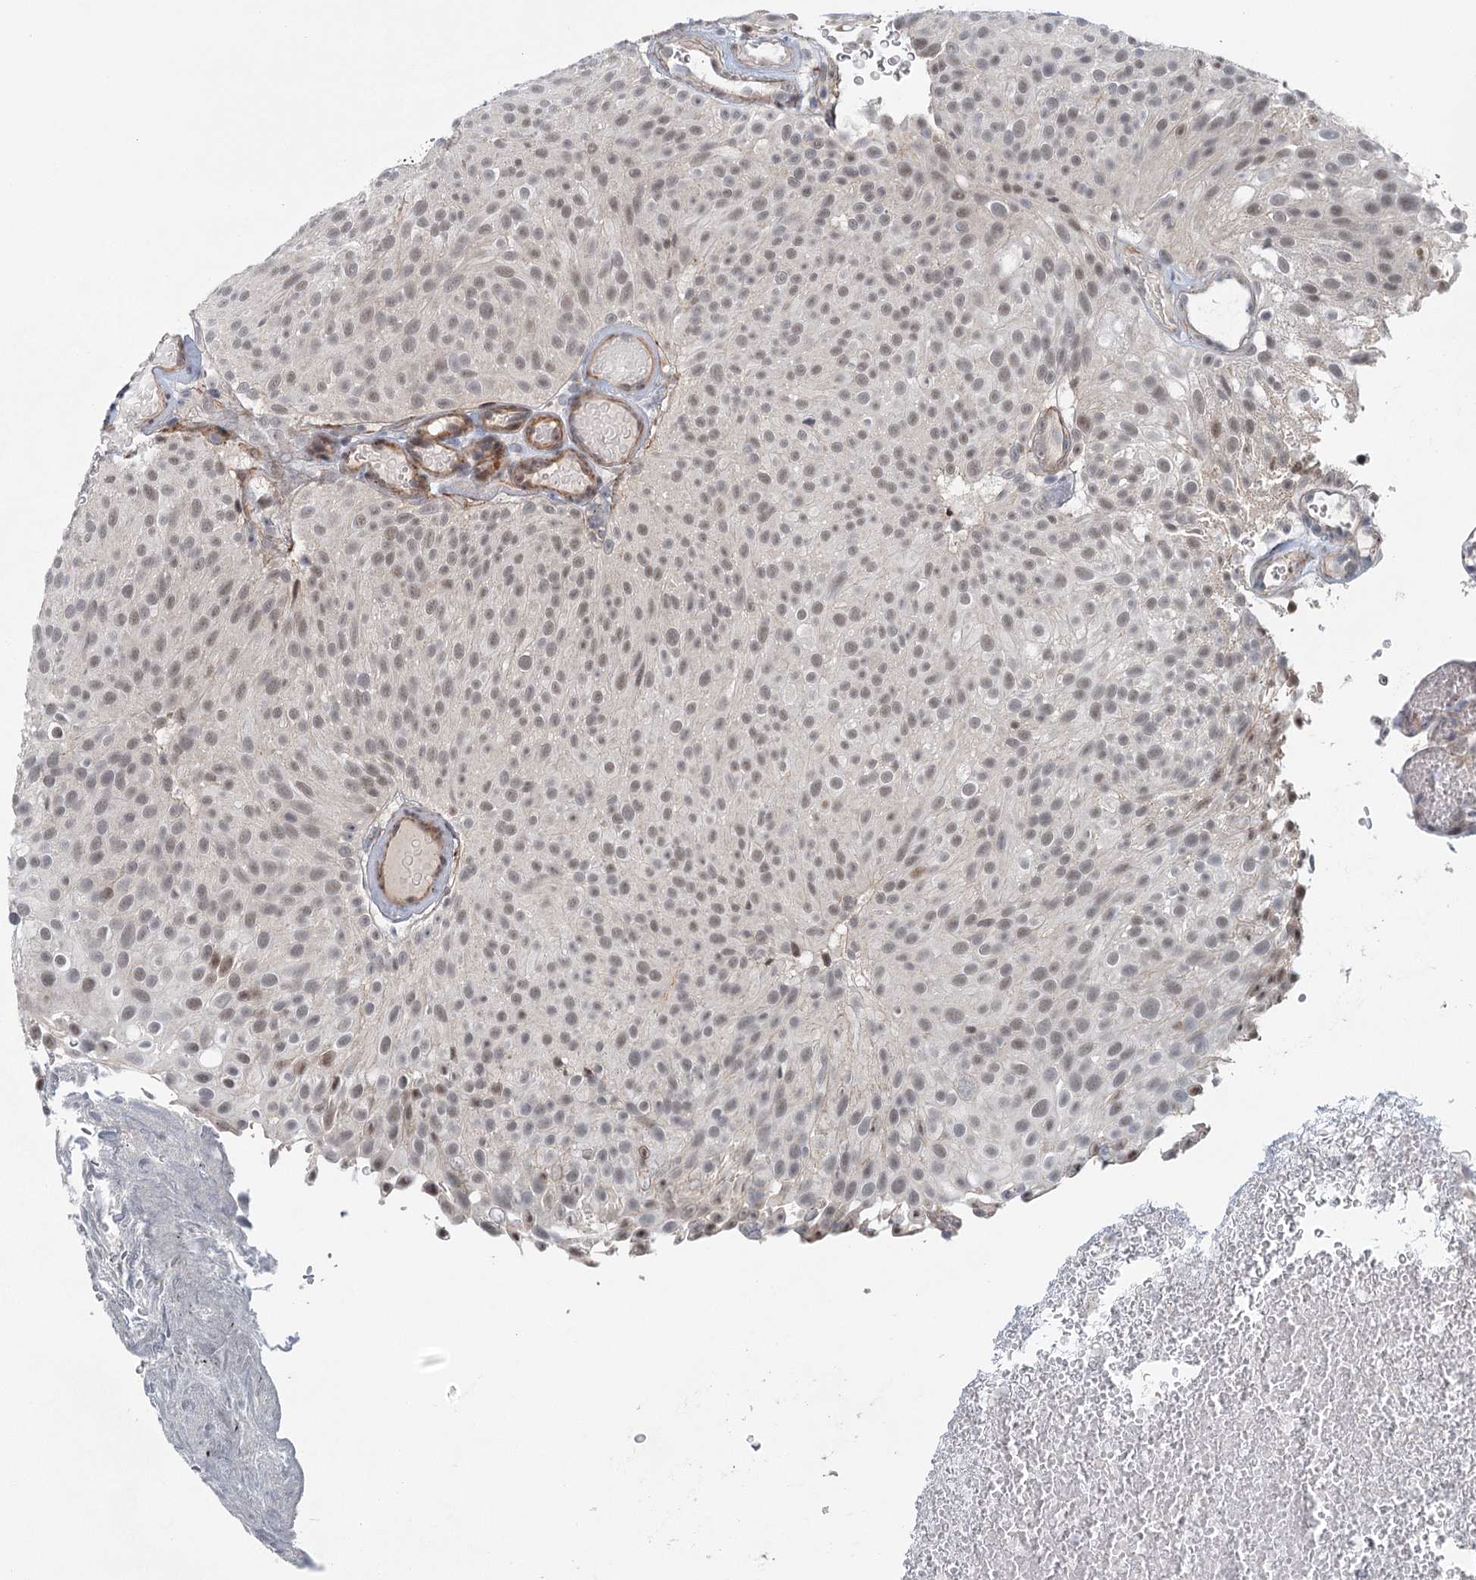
{"staining": {"intensity": "moderate", "quantity": ">75%", "location": "nuclear"}, "tissue": "urothelial cancer", "cell_type": "Tumor cells", "image_type": "cancer", "snomed": [{"axis": "morphology", "description": "Urothelial carcinoma, Low grade"}, {"axis": "topography", "description": "Urinary bladder"}], "caption": "Immunohistochemical staining of urothelial carcinoma (low-grade) reveals medium levels of moderate nuclear expression in about >75% of tumor cells.", "gene": "TAS2R42", "patient": {"sex": "male", "age": 78}}